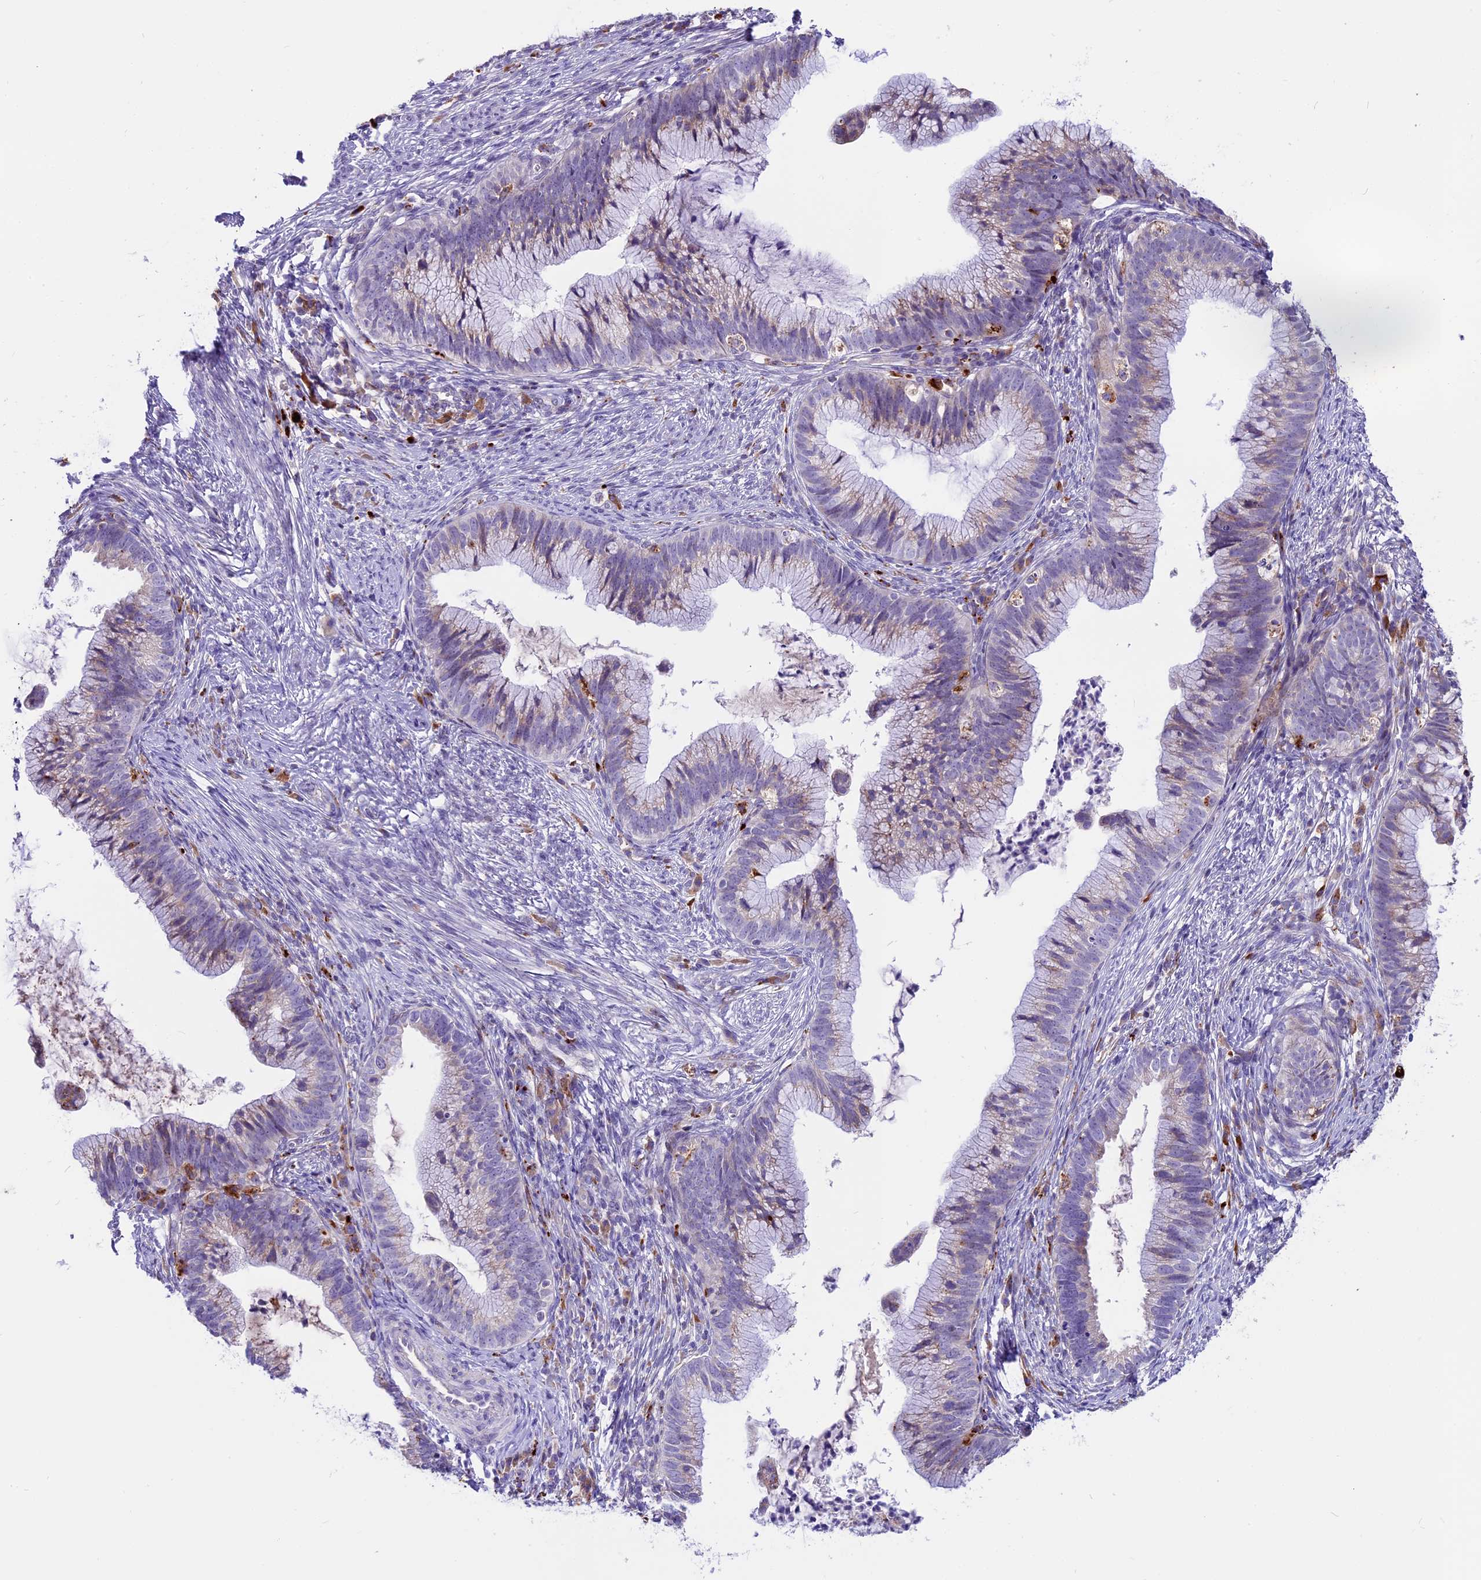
{"staining": {"intensity": "moderate", "quantity": "<25%", "location": "cytoplasmic/membranous"}, "tissue": "cervical cancer", "cell_type": "Tumor cells", "image_type": "cancer", "snomed": [{"axis": "morphology", "description": "Adenocarcinoma, NOS"}, {"axis": "topography", "description": "Cervix"}], "caption": "An image showing moderate cytoplasmic/membranous staining in approximately <25% of tumor cells in adenocarcinoma (cervical), as visualized by brown immunohistochemical staining.", "gene": "THRSP", "patient": {"sex": "female", "age": 36}}